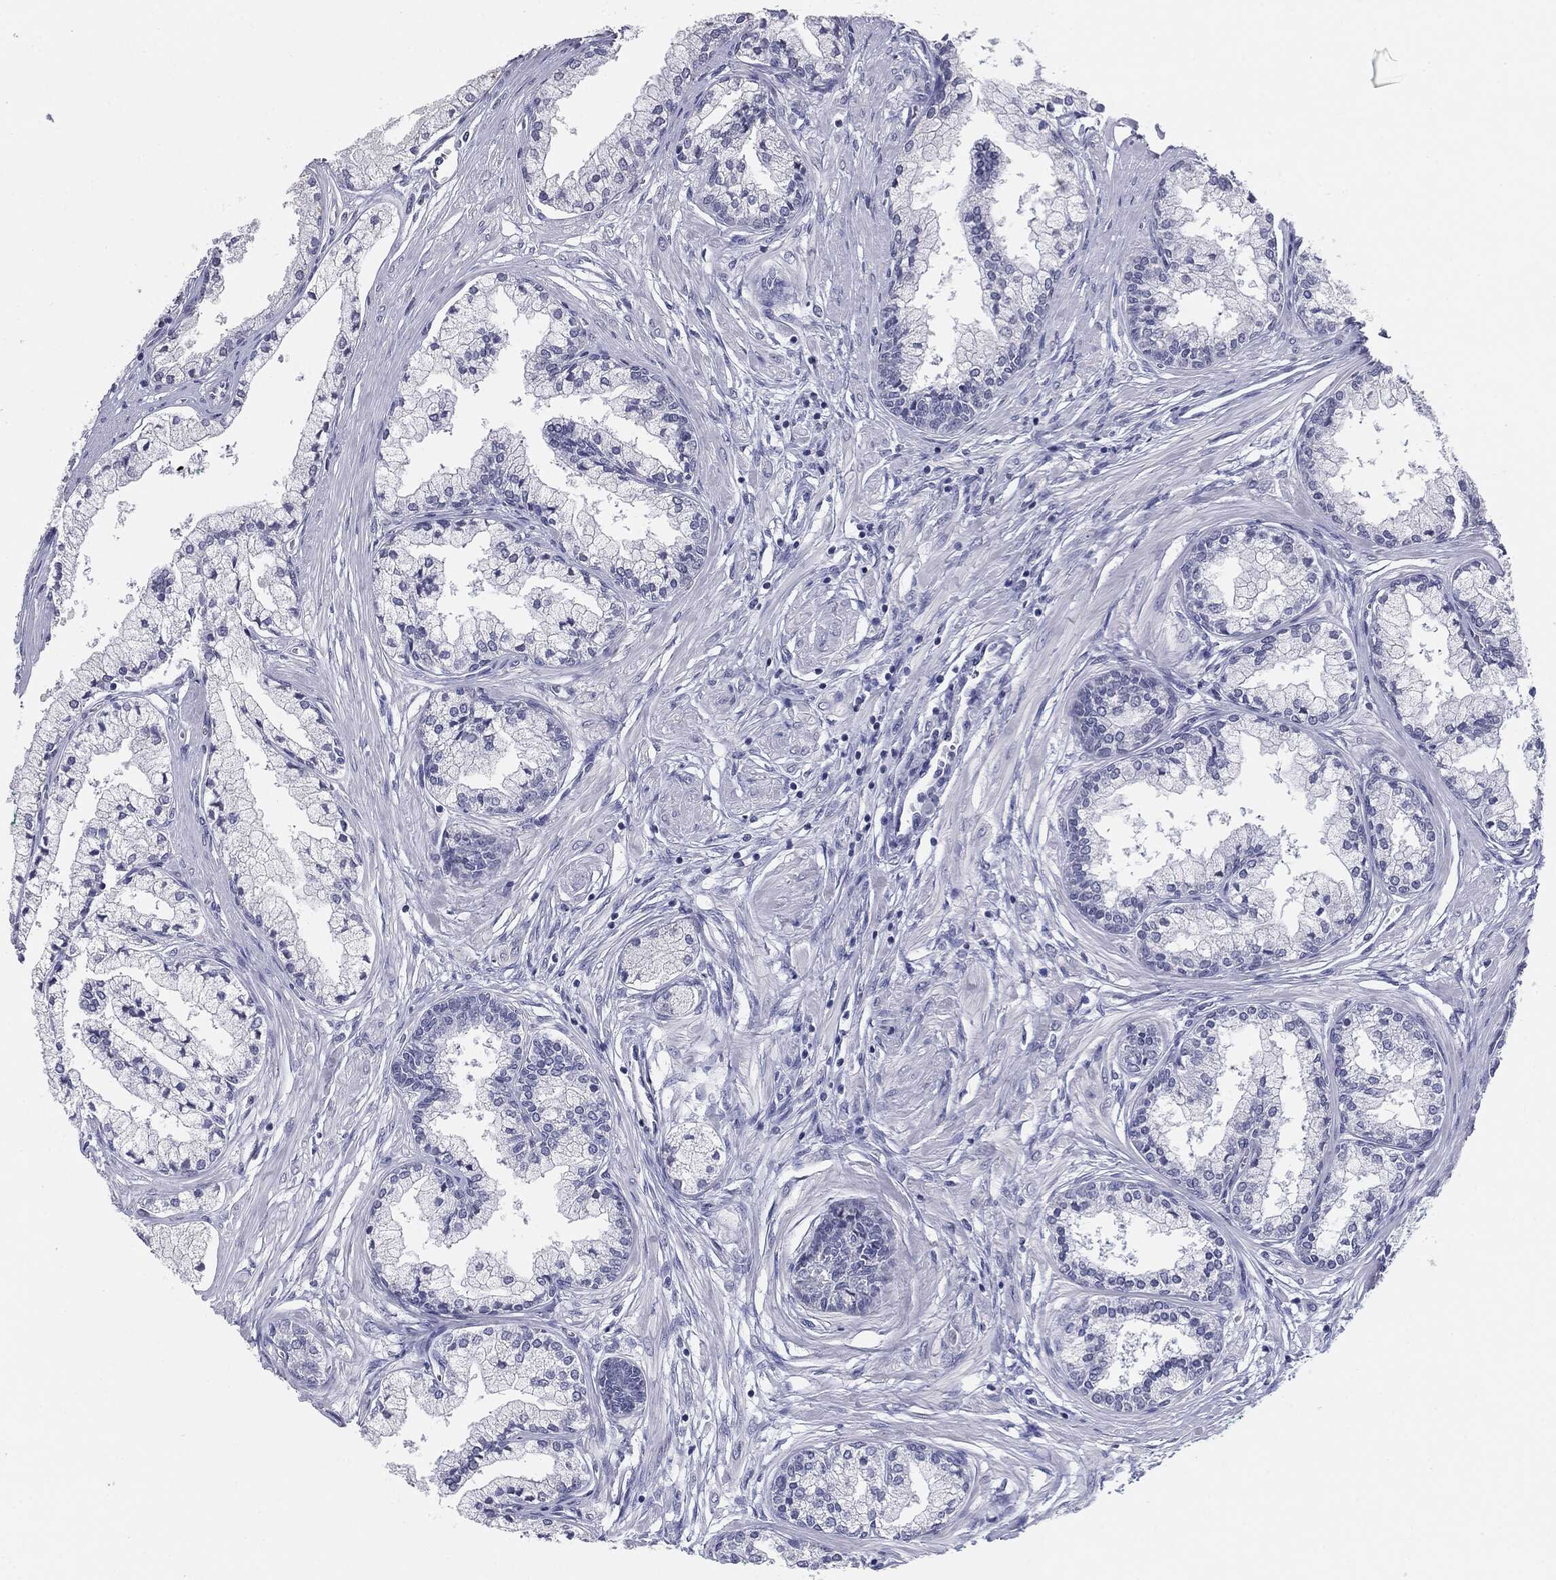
{"staining": {"intensity": "negative", "quantity": "none", "location": "none"}, "tissue": "prostate cancer", "cell_type": "Tumor cells", "image_type": "cancer", "snomed": [{"axis": "morphology", "description": "Adenocarcinoma, High grade"}, {"axis": "topography", "description": "Prostate"}], "caption": "Prostate cancer (high-grade adenocarcinoma) stained for a protein using immunohistochemistry displays no staining tumor cells.", "gene": "SERPINB4", "patient": {"sex": "male", "age": 66}}